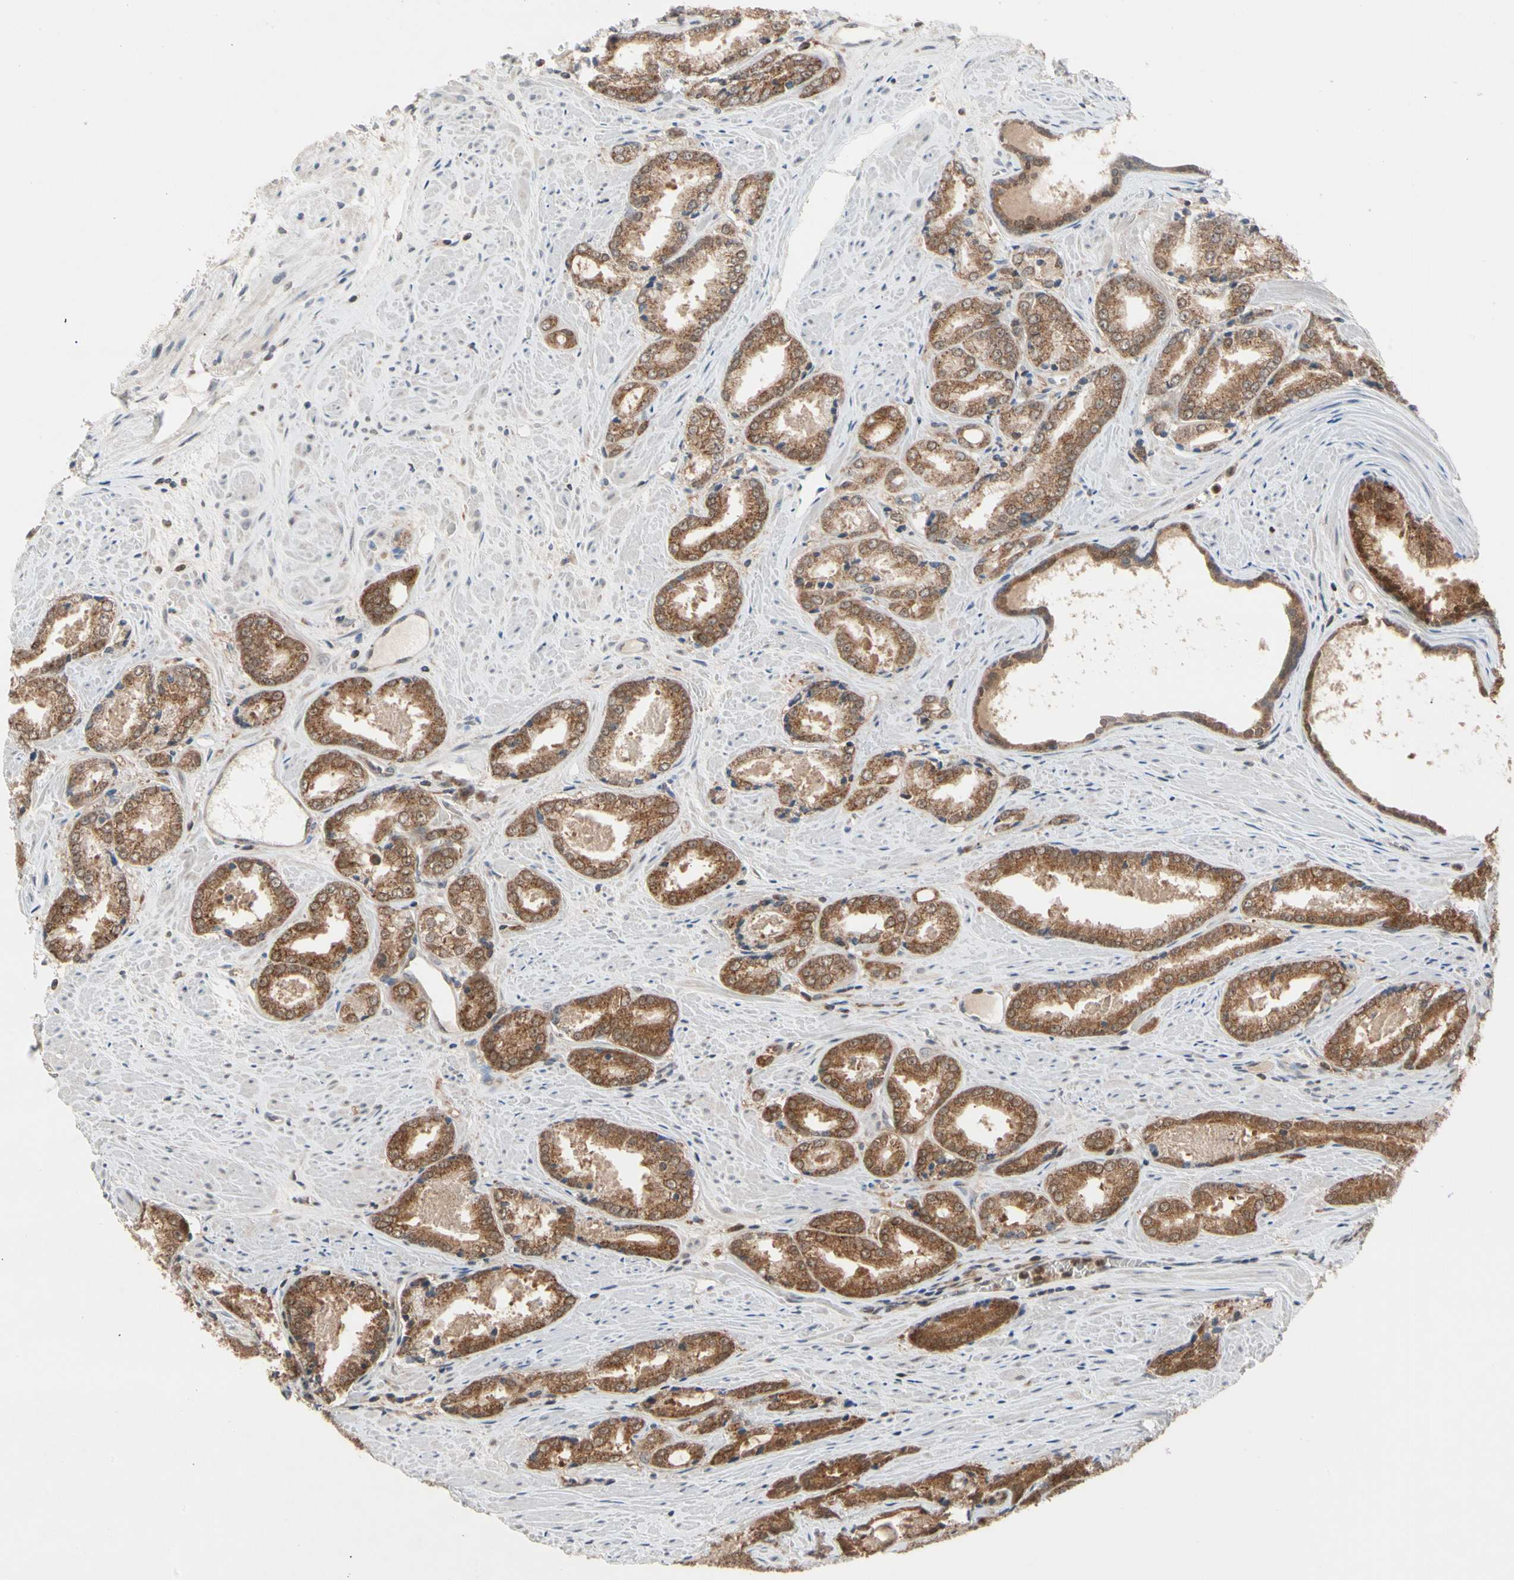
{"staining": {"intensity": "moderate", "quantity": ">75%", "location": "cytoplasmic/membranous"}, "tissue": "prostate cancer", "cell_type": "Tumor cells", "image_type": "cancer", "snomed": [{"axis": "morphology", "description": "Adenocarcinoma, Low grade"}, {"axis": "topography", "description": "Prostate"}], "caption": "Immunohistochemistry image of human low-grade adenocarcinoma (prostate) stained for a protein (brown), which shows medium levels of moderate cytoplasmic/membranous expression in approximately >75% of tumor cells.", "gene": "MTHFS", "patient": {"sex": "male", "age": 64}}